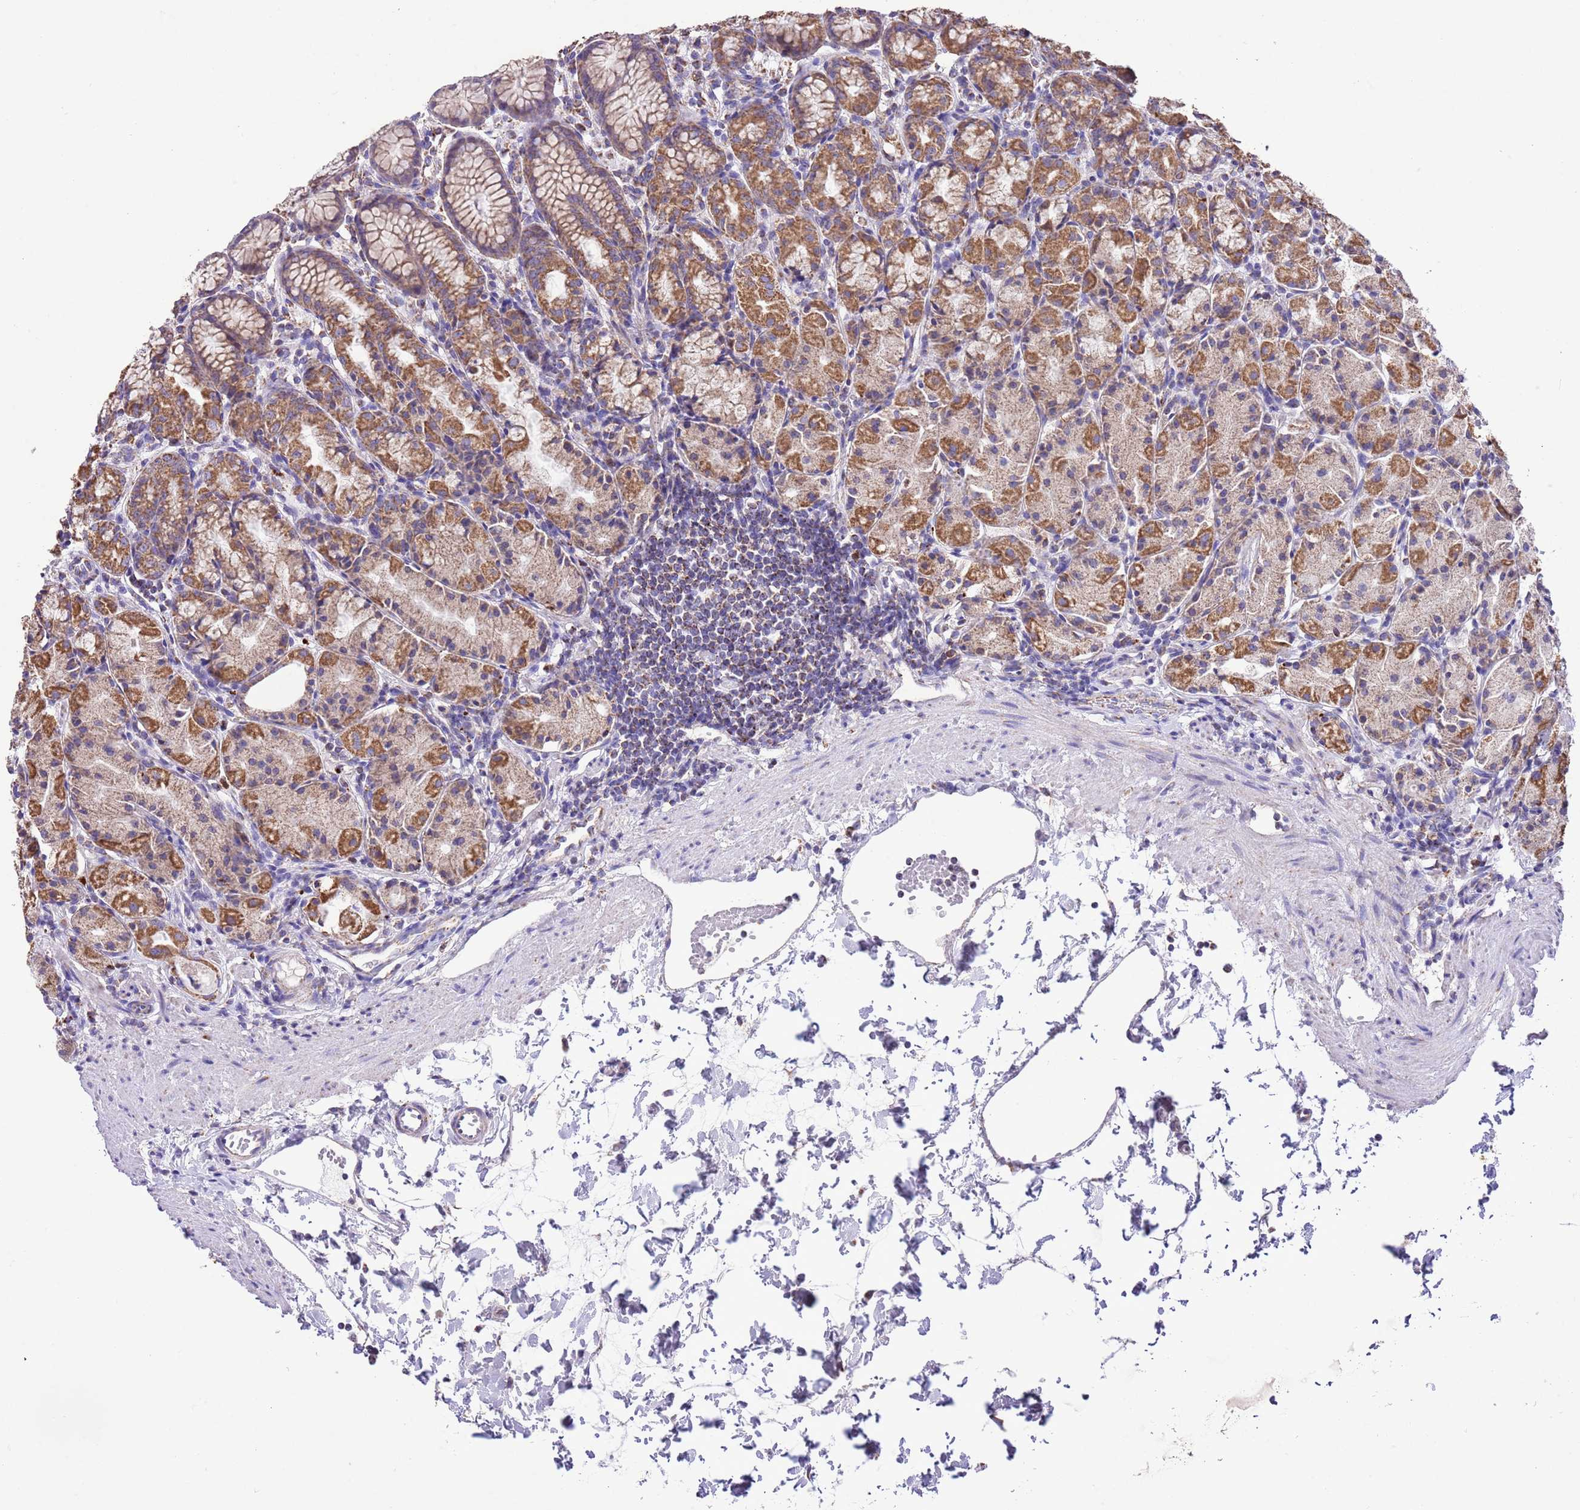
{"staining": {"intensity": "moderate", "quantity": ">75%", "location": "cytoplasmic/membranous"}, "tissue": "stomach", "cell_type": "Glandular cells", "image_type": "normal", "snomed": [{"axis": "morphology", "description": "Normal tissue, NOS"}, {"axis": "topography", "description": "Stomach, upper"}], "caption": "Protein staining of normal stomach demonstrates moderate cytoplasmic/membranous staining in approximately >75% of glandular cells. (IHC, brightfield microscopy, high magnification).", "gene": "TEKTIP1", "patient": {"sex": "male", "age": 47}}